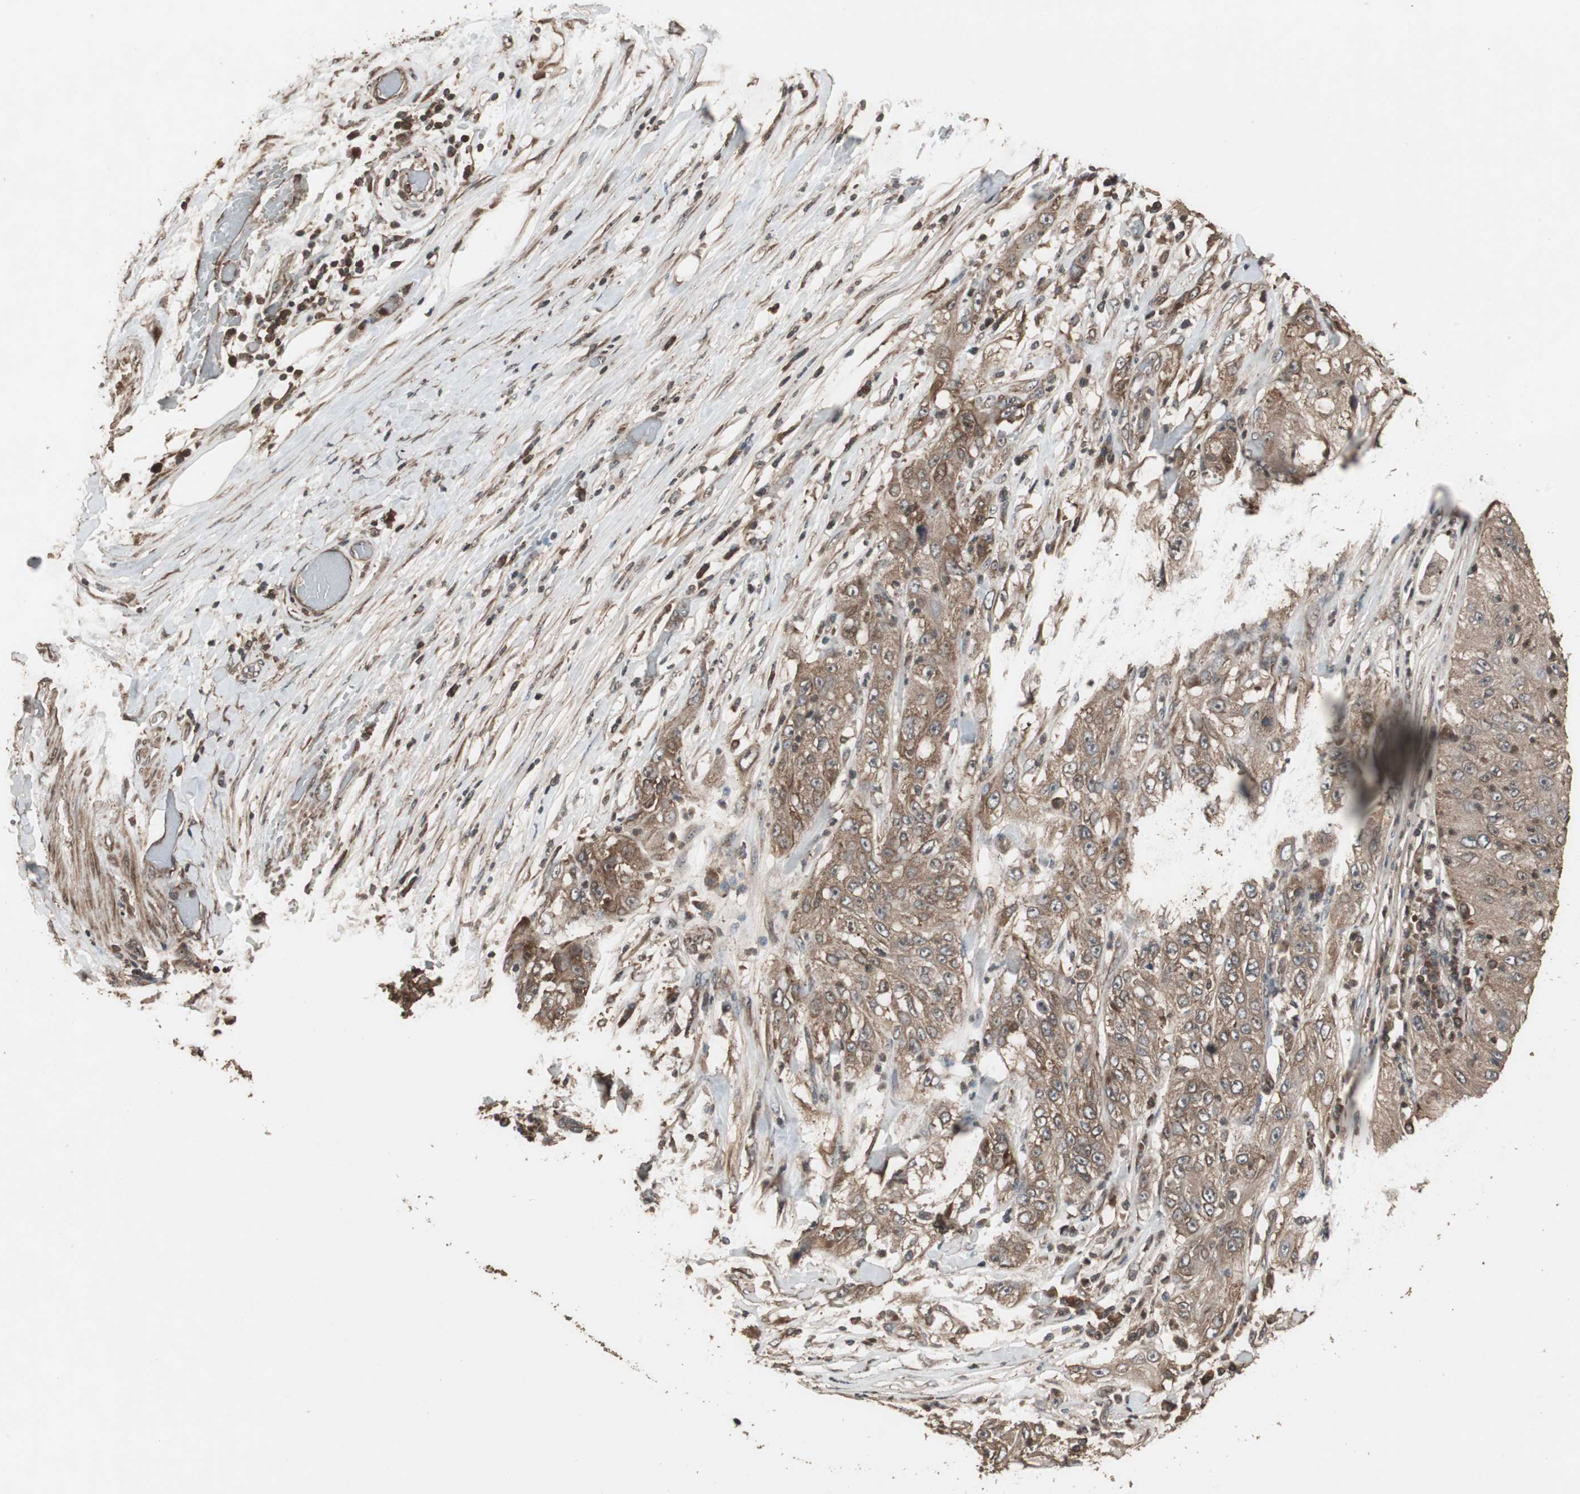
{"staining": {"intensity": "moderate", "quantity": ">75%", "location": "cytoplasmic/membranous"}, "tissue": "lung cancer", "cell_type": "Tumor cells", "image_type": "cancer", "snomed": [{"axis": "morphology", "description": "Inflammation, NOS"}, {"axis": "morphology", "description": "Squamous cell carcinoma, NOS"}, {"axis": "topography", "description": "Lymph node"}, {"axis": "topography", "description": "Soft tissue"}, {"axis": "topography", "description": "Lung"}], "caption": "Squamous cell carcinoma (lung) was stained to show a protein in brown. There is medium levels of moderate cytoplasmic/membranous expression in about >75% of tumor cells.", "gene": "LAMTOR5", "patient": {"sex": "male", "age": 66}}